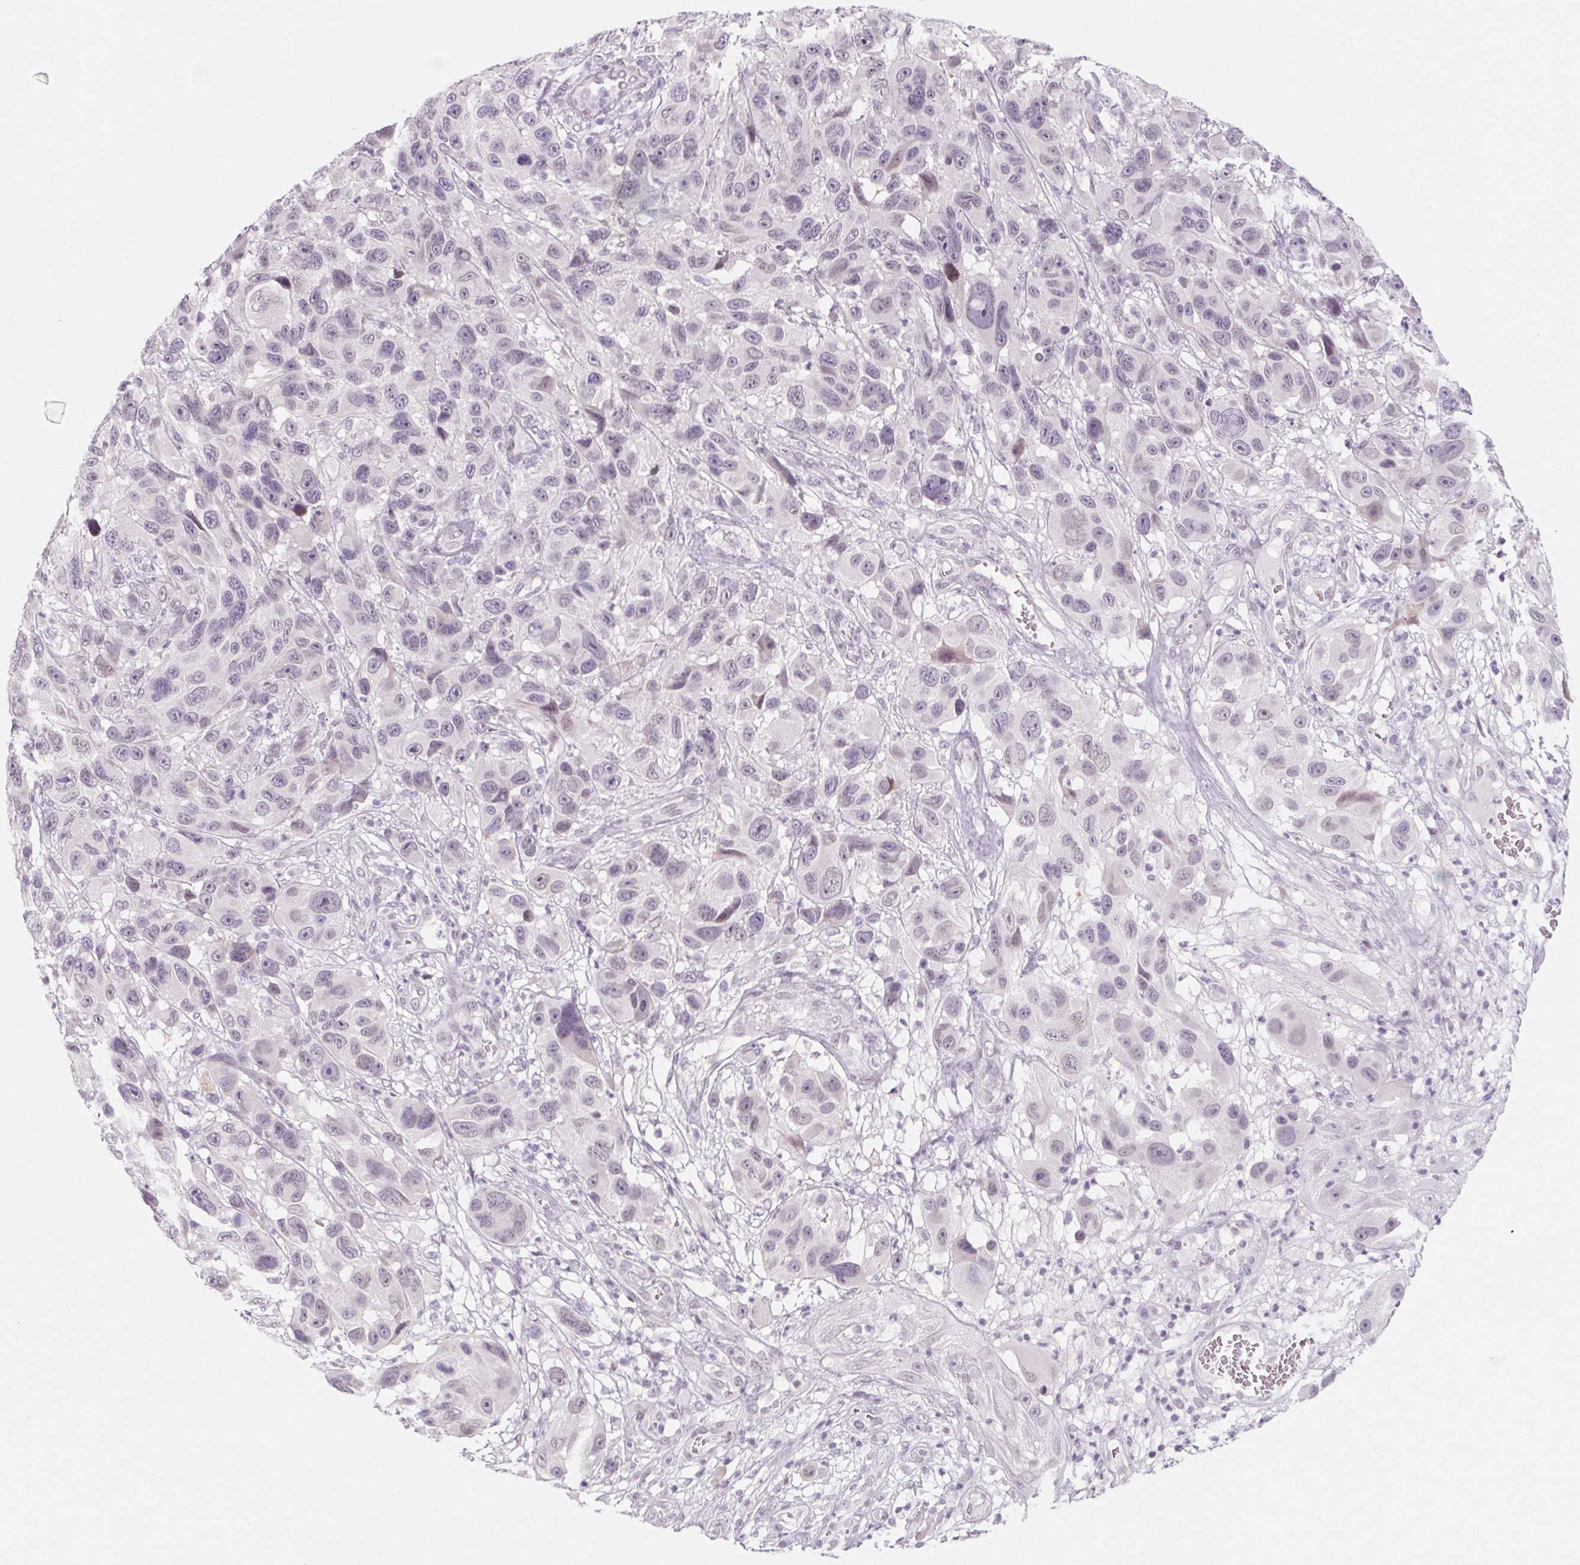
{"staining": {"intensity": "negative", "quantity": "none", "location": "none"}, "tissue": "melanoma", "cell_type": "Tumor cells", "image_type": "cancer", "snomed": [{"axis": "morphology", "description": "Malignant melanoma, NOS"}, {"axis": "topography", "description": "Skin"}], "caption": "Immunohistochemistry histopathology image of human melanoma stained for a protein (brown), which demonstrates no positivity in tumor cells.", "gene": "KCNQ2", "patient": {"sex": "male", "age": 53}}